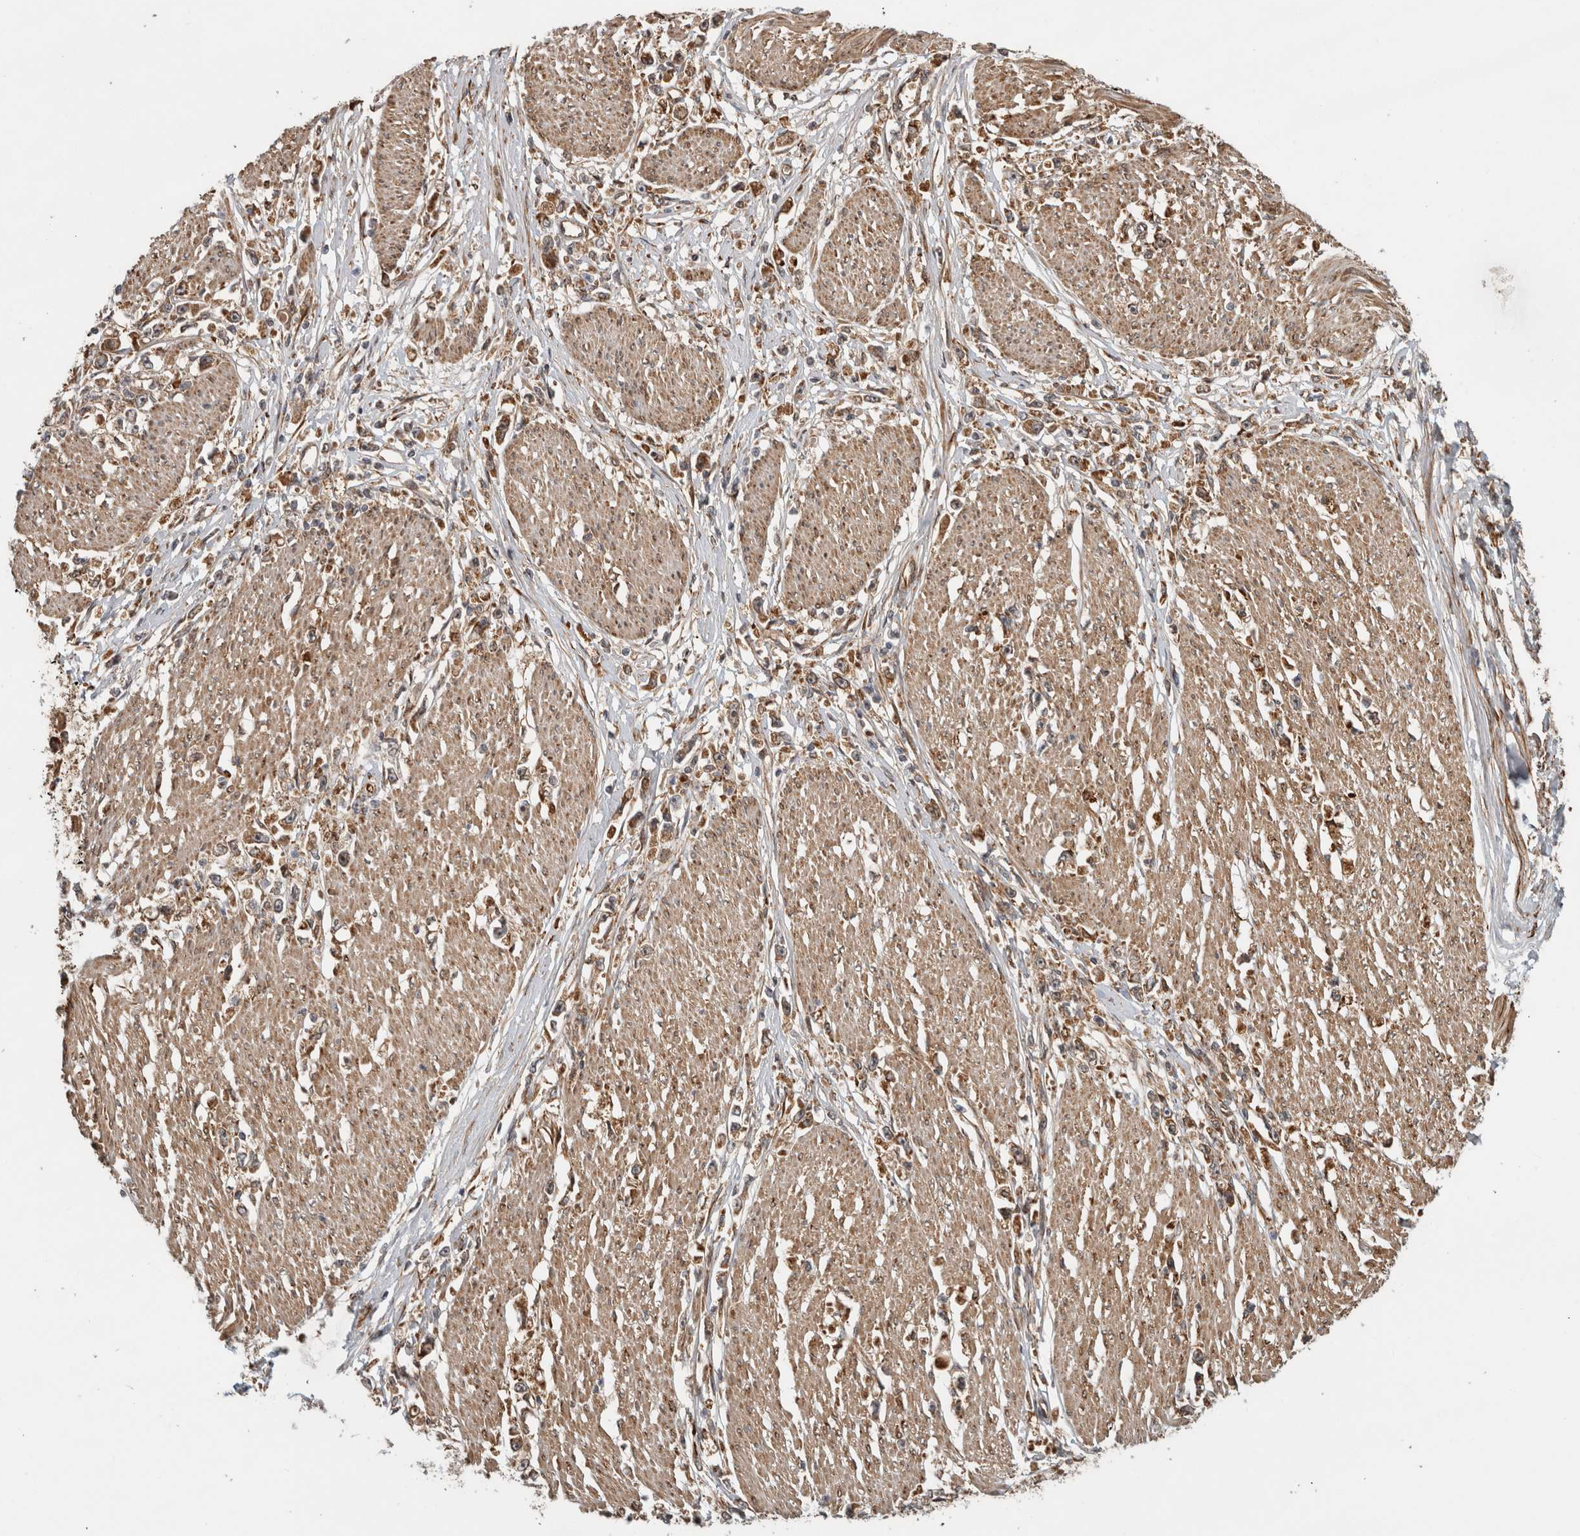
{"staining": {"intensity": "moderate", "quantity": ">75%", "location": "cytoplasmic/membranous"}, "tissue": "stomach cancer", "cell_type": "Tumor cells", "image_type": "cancer", "snomed": [{"axis": "morphology", "description": "Adenocarcinoma, NOS"}, {"axis": "topography", "description": "Stomach"}], "caption": "High-magnification brightfield microscopy of stomach adenocarcinoma stained with DAB (3,3'-diaminobenzidine) (brown) and counterstained with hematoxylin (blue). tumor cells exhibit moderate cytoplasmic/membranous positivity is seen in approximately>75% of cells.", "gene": "TUBD1", "patient": {"sex": "female", "age": 59}}